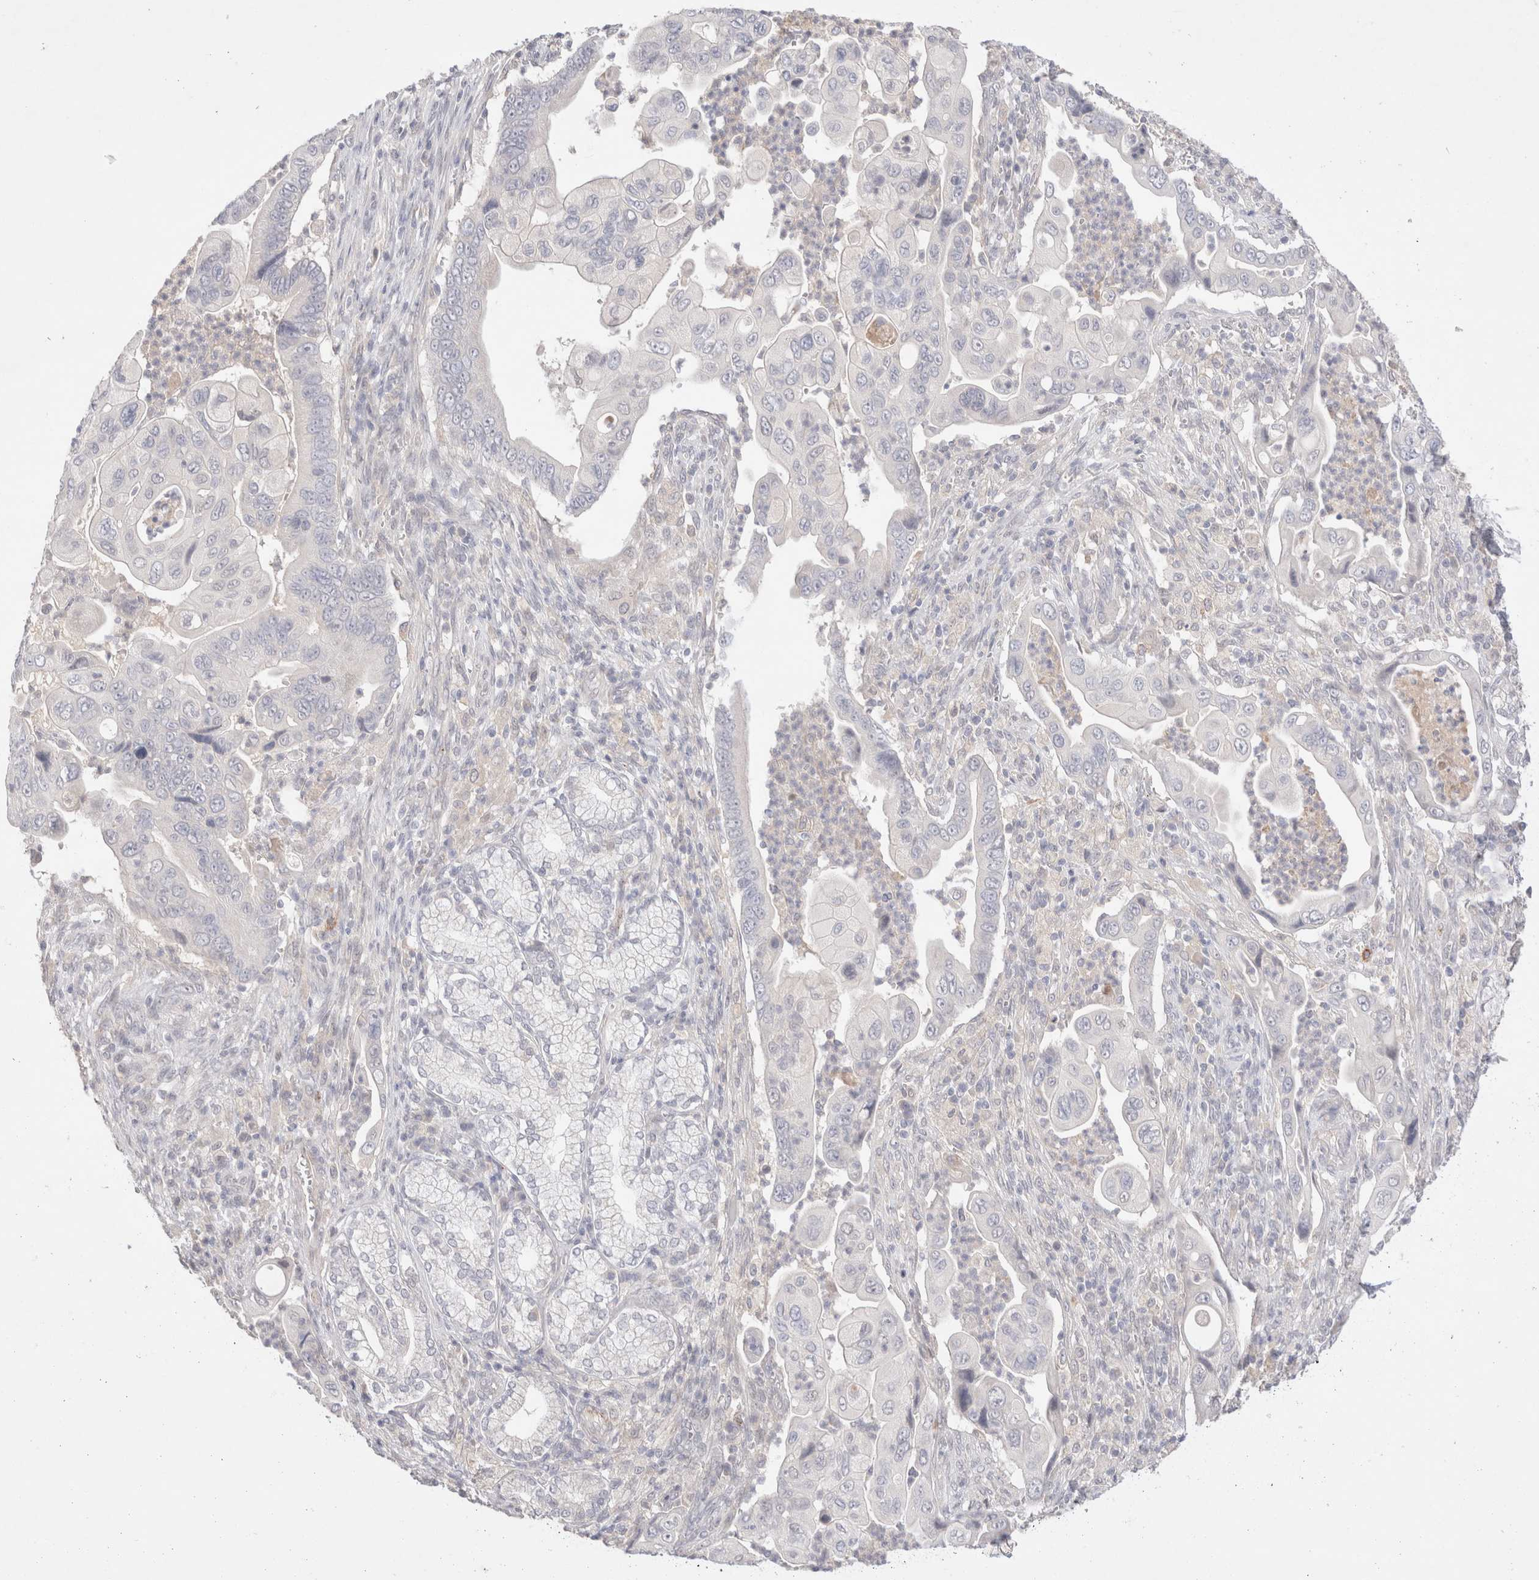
{"staining": {"intensity": "negative", "quantity": "none", "location": "none"}, "tissue": "pancreatic cancer", "cell_type": "Tumor cells", "image_type": "cancer", "snomed": [{"axis": "morphology", "description": "Adenocarcinoma, NOS"}, {"axis": "topography", "description": "Pancreas"}], "caption": "DAB immunohistochemical staining of human adenocarcinoma (pancreatic) exhibits no significant positivity in tumor cells. The staining is performed using DAB brown chromogen with nuclei counter-stained in using hematoxylin.", "gene": "SPATA20", "patient": {"sex": "male", "age": 78}}